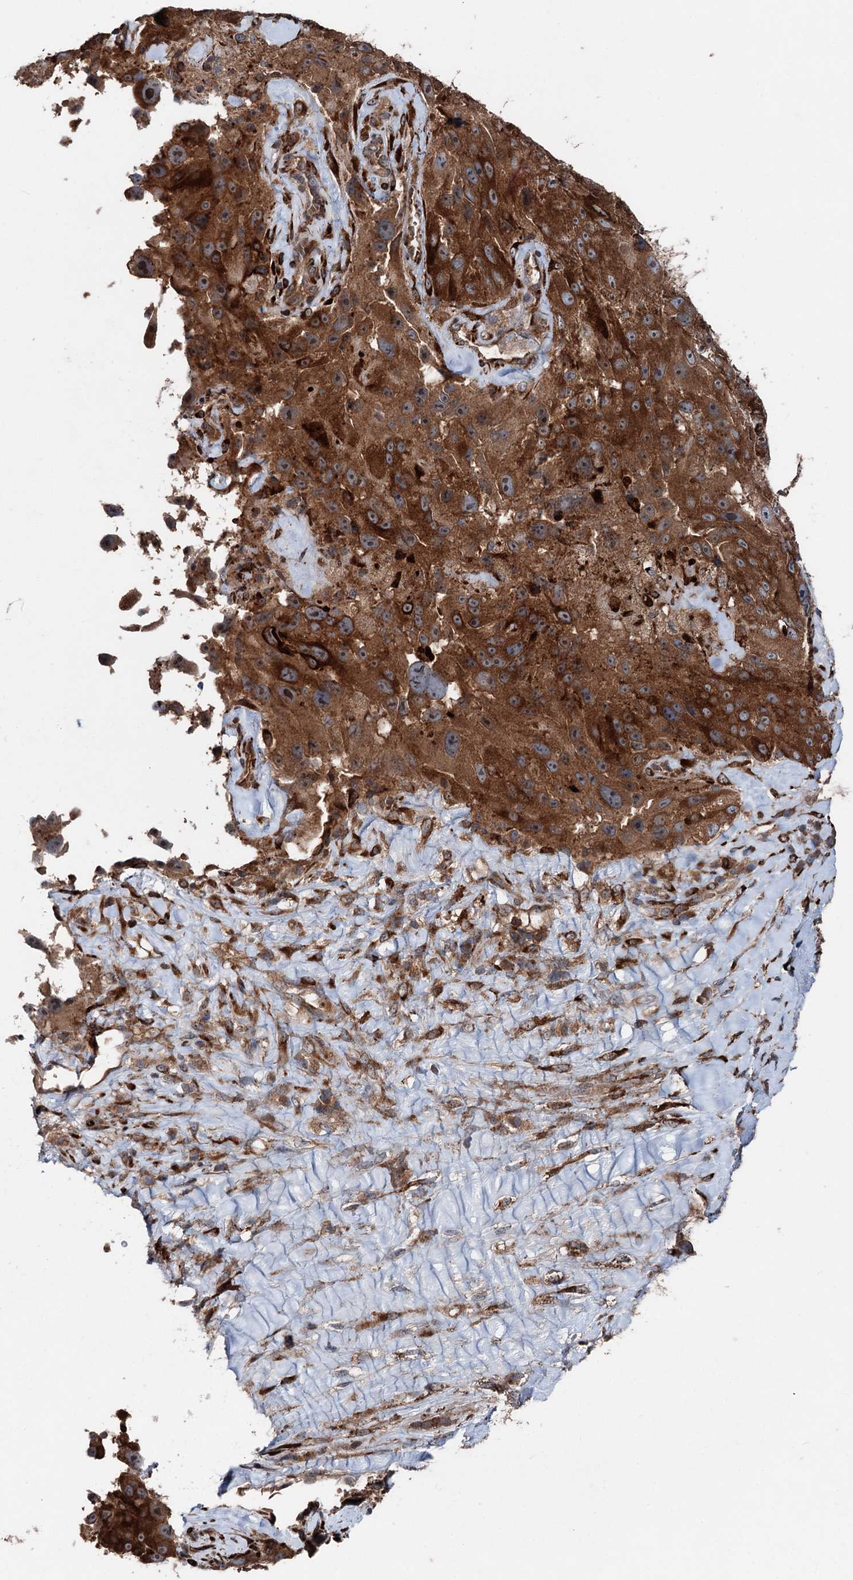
{"staining": {"intensity": "strong", "quantity": ">75%", "location": "cytoplasmic/membranous,nuclear"}, "tissue": "melanoma", "cell_type": "Tumor cells", "image_type": "cancer", "snomed": [{"axis": "morphology", "description": "Malignant melanoma, Metastatic site"}, {"axis": "topography", "description": "Lymph node"}], "caption": "The immunohistochemical stain labels strong cytoplasmic/membranous and nuclear expression in tumor cells of melanoma tissue.", "gene": "DDIAS", "patient": {"sex": "male", "age": 62}}